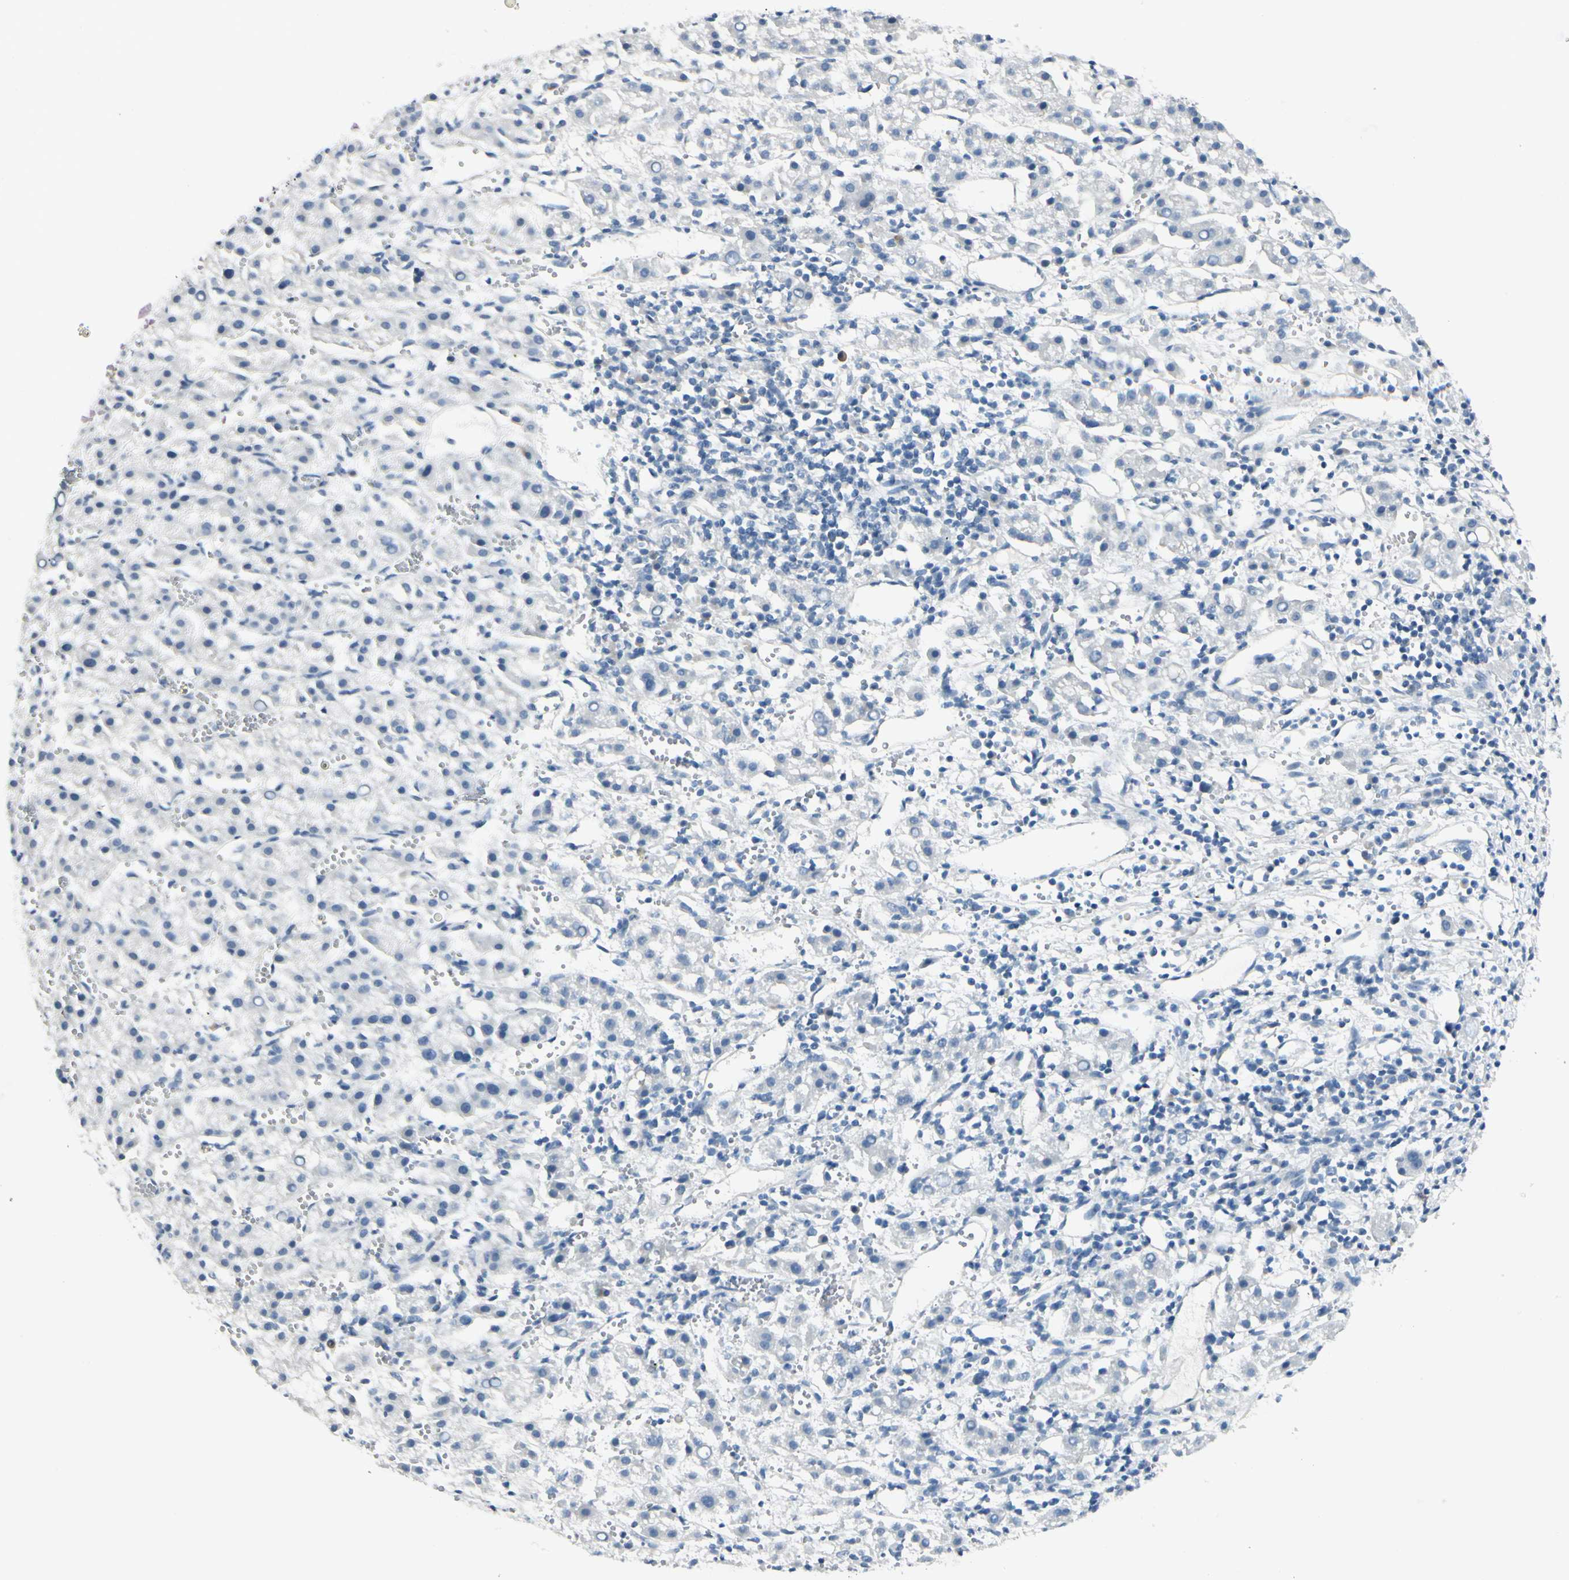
{"staining": {"intensity": "negative", "quantity": "none", "location": "none"}, "tissue": "liver cancer", "cell_type": "Tumor cells", "image_type": "cancer", "snomed": [{"axis": "morphology", "description": "Carcinoma, Hepatocellular, NOS"}, {"axis": "topography", "description": "Liver"}], "caption": "Immunohistochemistry (IHC) histopathology image of neoplastic tissue: liver hepatocellular carcinoma stained with DAB reveals no significant protein expression in tumor cells.", "gene": "ZSCAN1", "patient": {"sex": "female", "age": 58}}